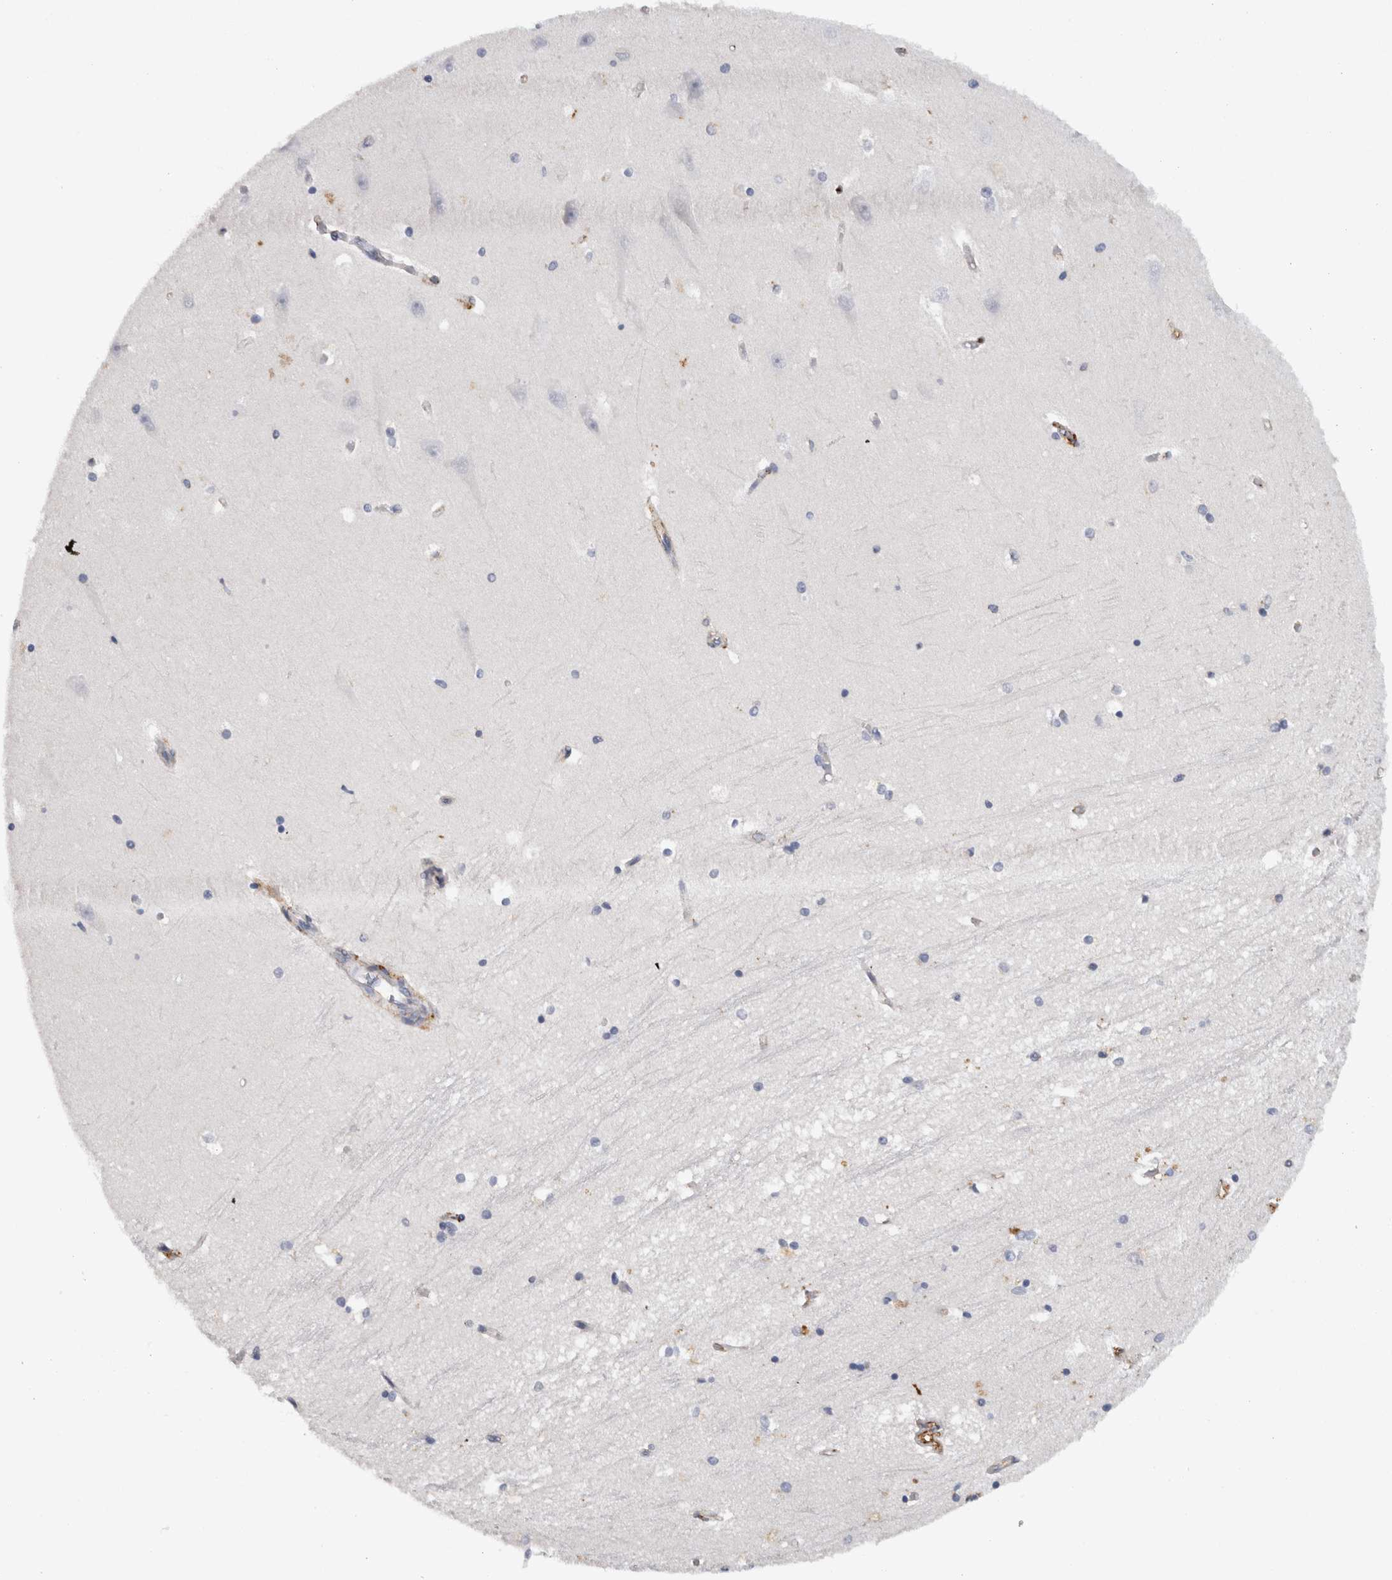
{"staining": {"intensity": "negative", "quantity": "none", "location": "none"}, "tissue": "hippocampus", "cell_type": "Glial cells", "image_type": "normal", "snomed": [{"axis": "morphology", "description": "Normal tissue, NOS"}, {"axis": "topography", "description": "Hippocampus"}], "caption": "Immunohistochemical staining of unremarkable human hippocampus reveals no significant expression in glial cells. The staining was performed using DAB to visualize the protein expression in brown, while the nuclei were stained in blue with hematoxylin (Magnification: 20x).", "gene": "CD63", "patient": {"sex": "male", "age": 45}}